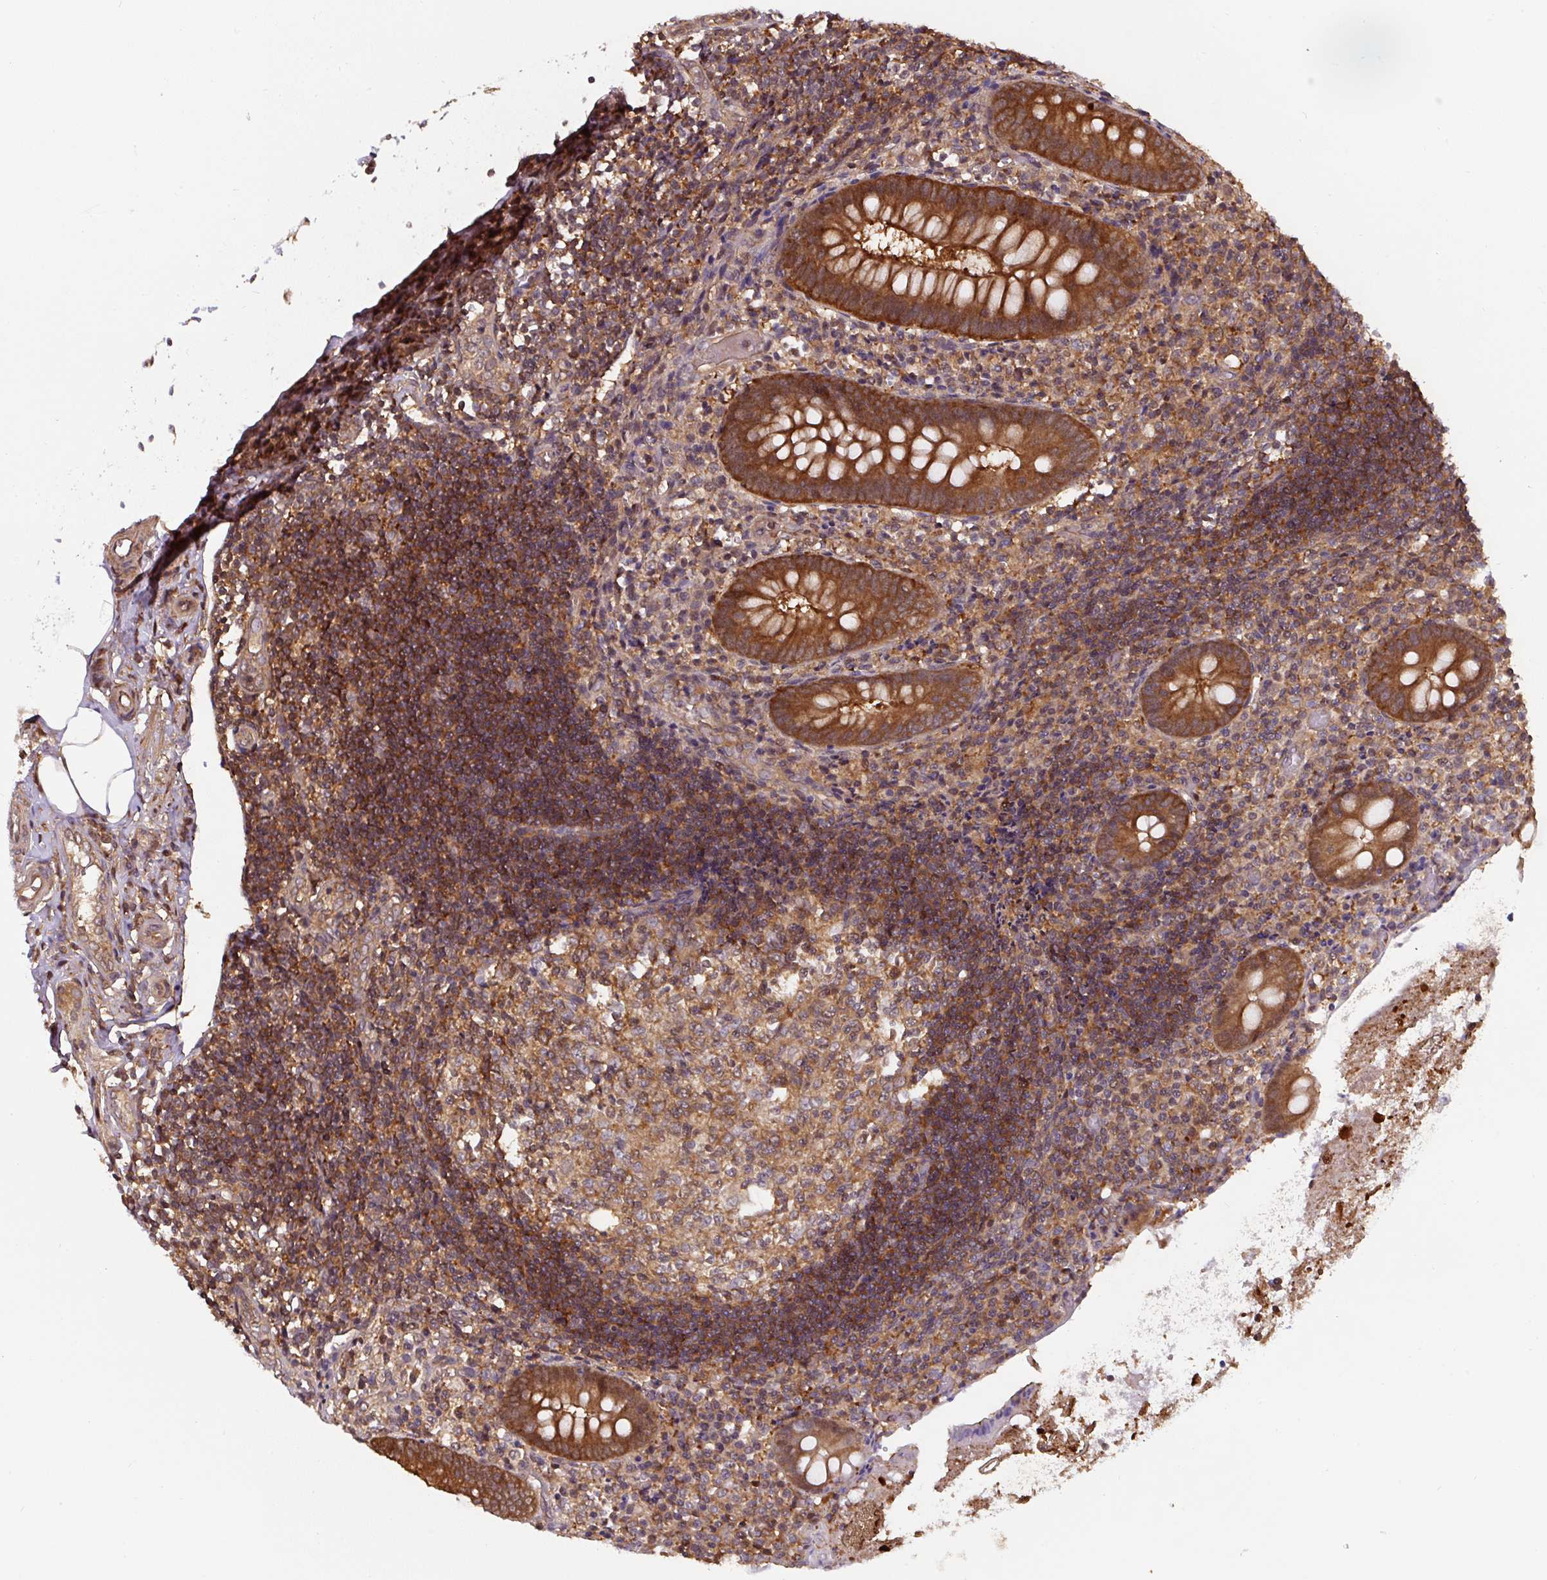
{"staining": {"intensity": "strong", "quantity": ">75%", "location": "cytoplasmic/membranous"}, "tissue": "appendix", "cell_type": "Glandular cells", "image_type": "normal", "snomed": [{"axis": "morphology", "description": "Normal tissue, NOS"}, {"axis": "topography", "description": "Appendix"}], "caption": "High-magnification brightfield microscopy of normal appendix stained with DAB (brown) and counterstained with hematoxylin (blue). glandular cells exhibit strong cytoplasmic/membranous positivity is present in about>75% of cells. (DAB IHC, brown staining for protein, blue staining for nuclei).", "gene": "ST13", "patient": {"sex": "female", "age": 17}}